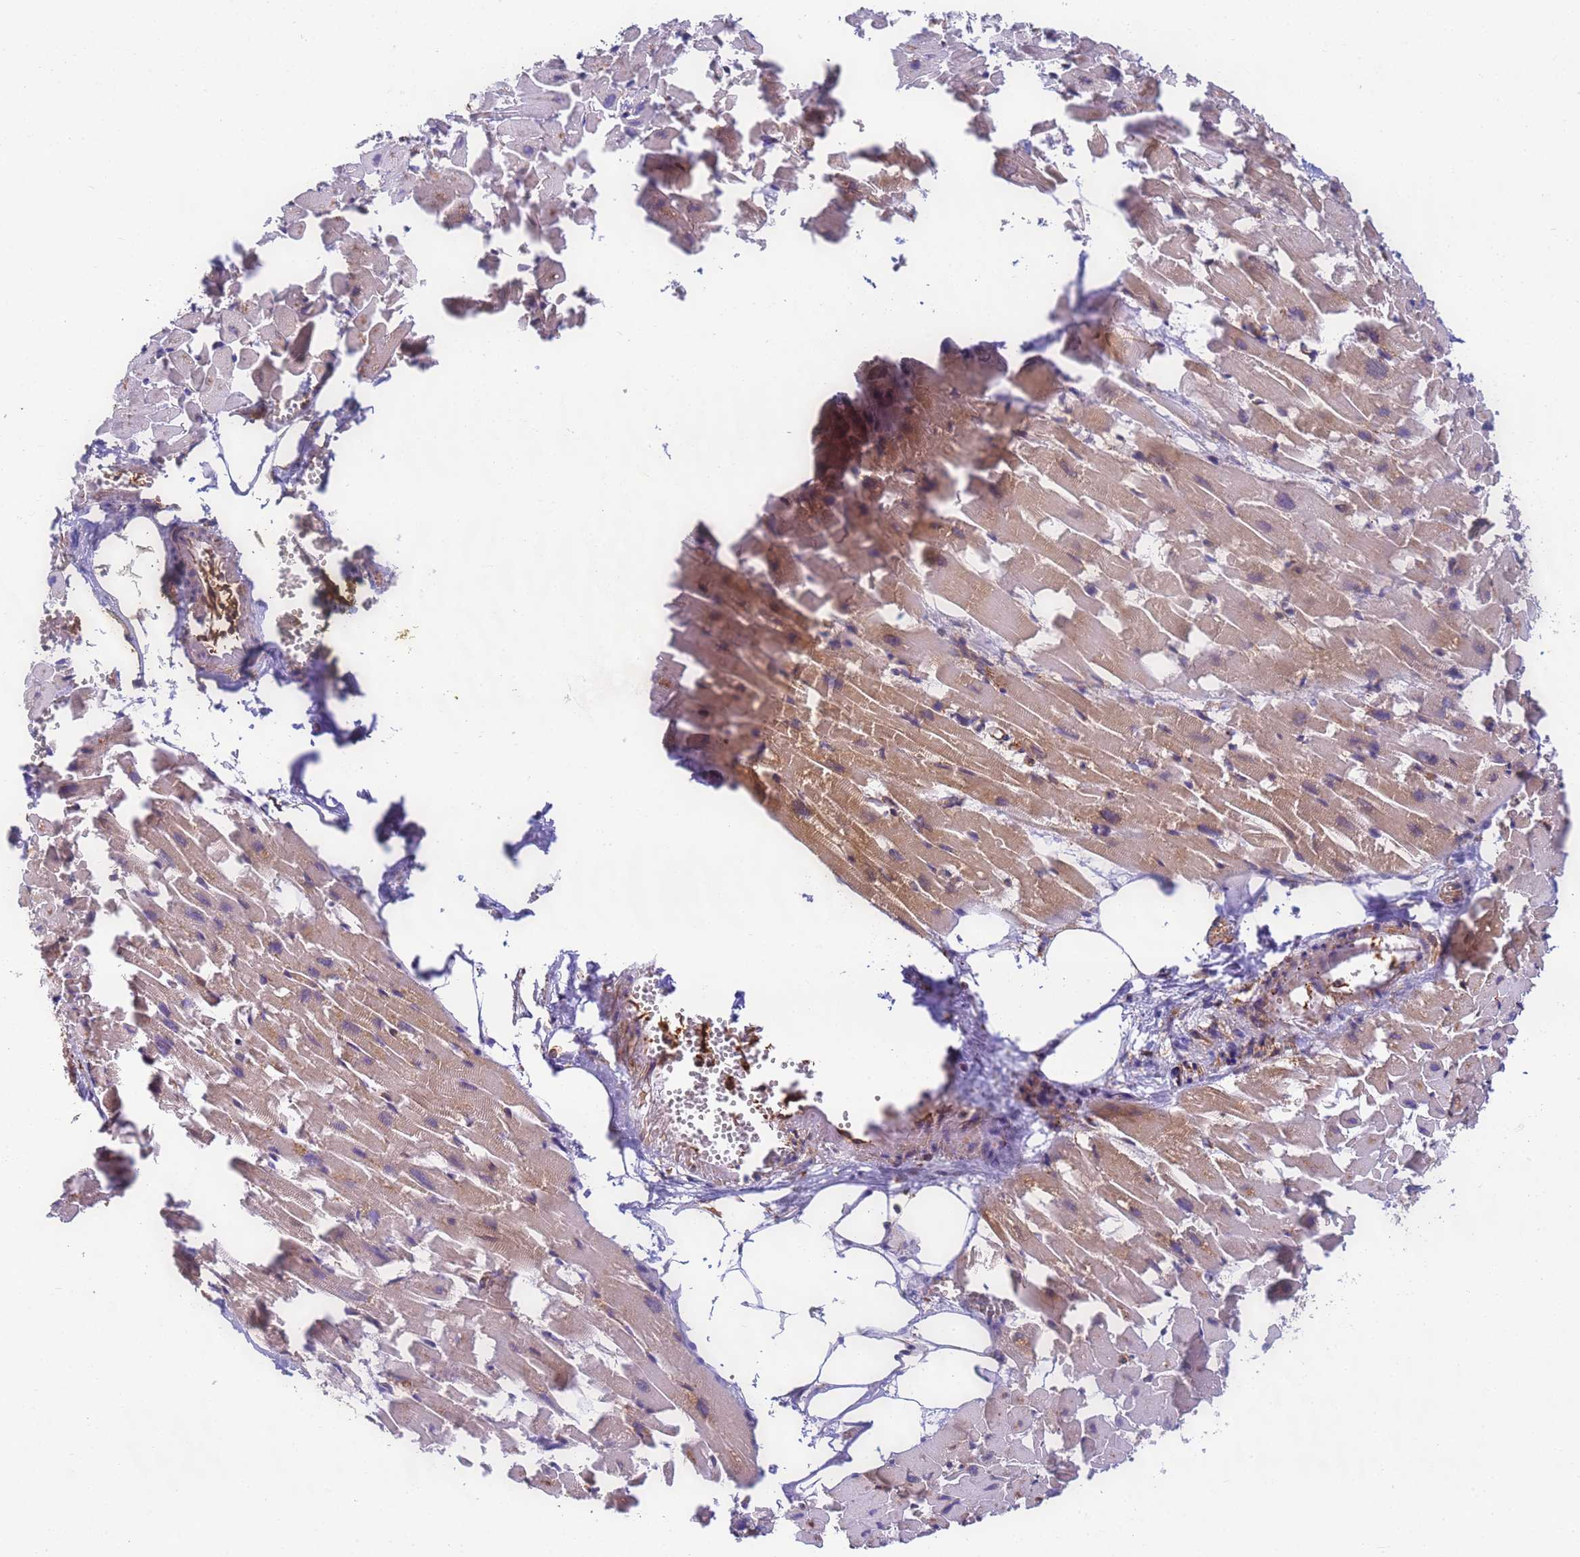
{"staining": {"intensity": "moderate", "quantity": "25%-75%", "location": "cytoplasmic/membranous"}, "tissue": "heart muscle", "cell_type": "Cardiomyocytes", "image_type": "normal", "snomed": [{"axis": "morphology", "description": "Normal tissue, NOS"}, {"axis": "topography", "description": "Heart"}], "caption": "Heart muscle stained with DAB immunohistochemistry displays medium levels of moderate cytoplasmic/membranous positivity in about 25%-75% of cardiomyocytes.", "gene": "DYNC1I2", "patient": {"sex": "female", "age": 64}}